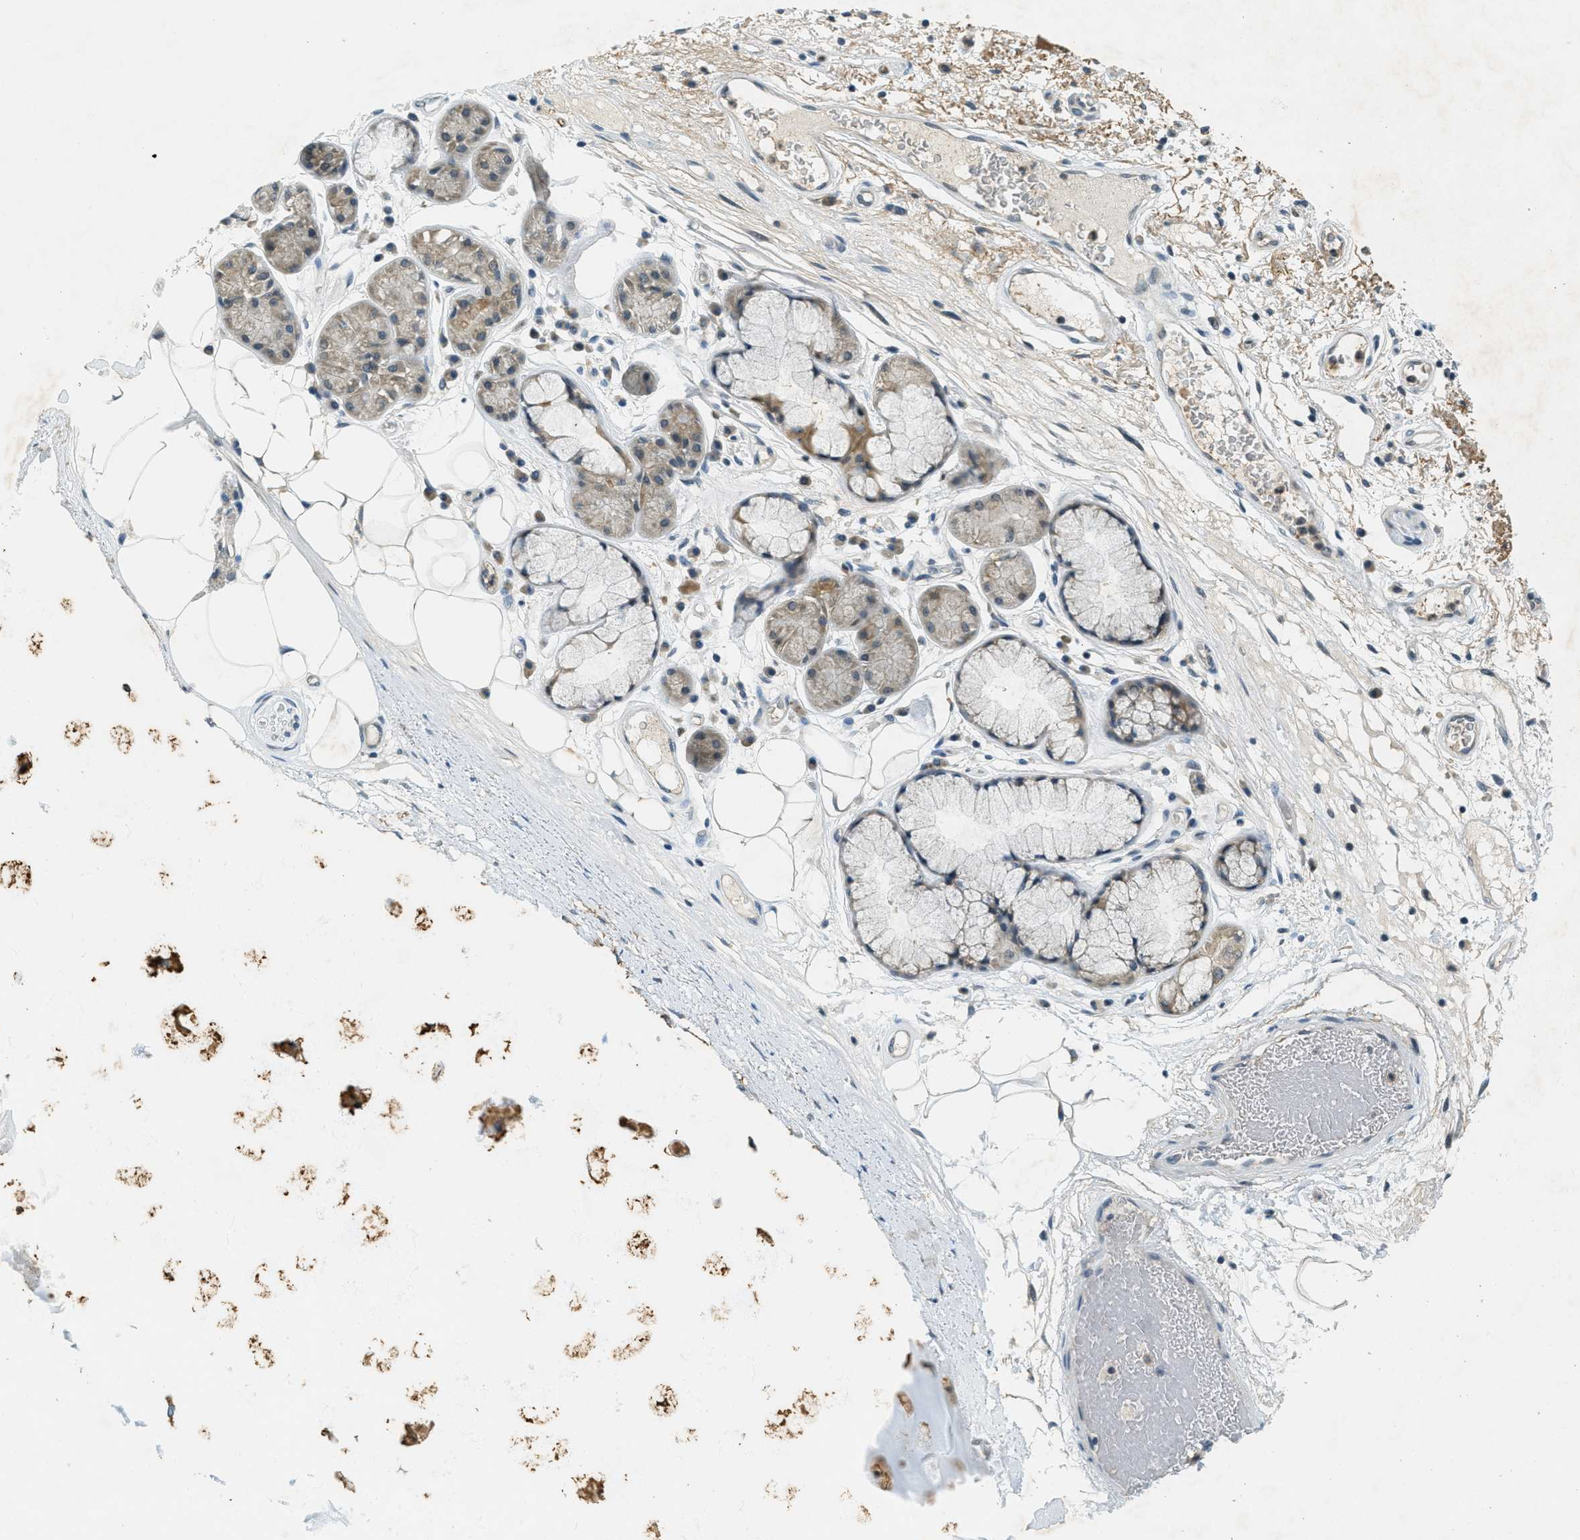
{"staining": {"intensity": "moderate", "quantity": ">75%", "location": "cytoplasmic/membranous,nuclear"}, "tissue": "bronchus", "cell_type": "Respiratory epithelial cells", "image_type": "normal", "snomed": [{"axis": "morphology", "description": "Normal tissue, NOS"}, {"axis": "topography", "description": "Bronchus"}], "caption": "This micrograph demonstrates immunohistochemistry (IHC) staining of normal human bronchus, with medium moderate cytoplasmic/membranous,nuclear positivity in approximately >75% of respiratory epithelial cells.", "gene": "TCF20", "patient": {"sex": "male", "age": 66}}